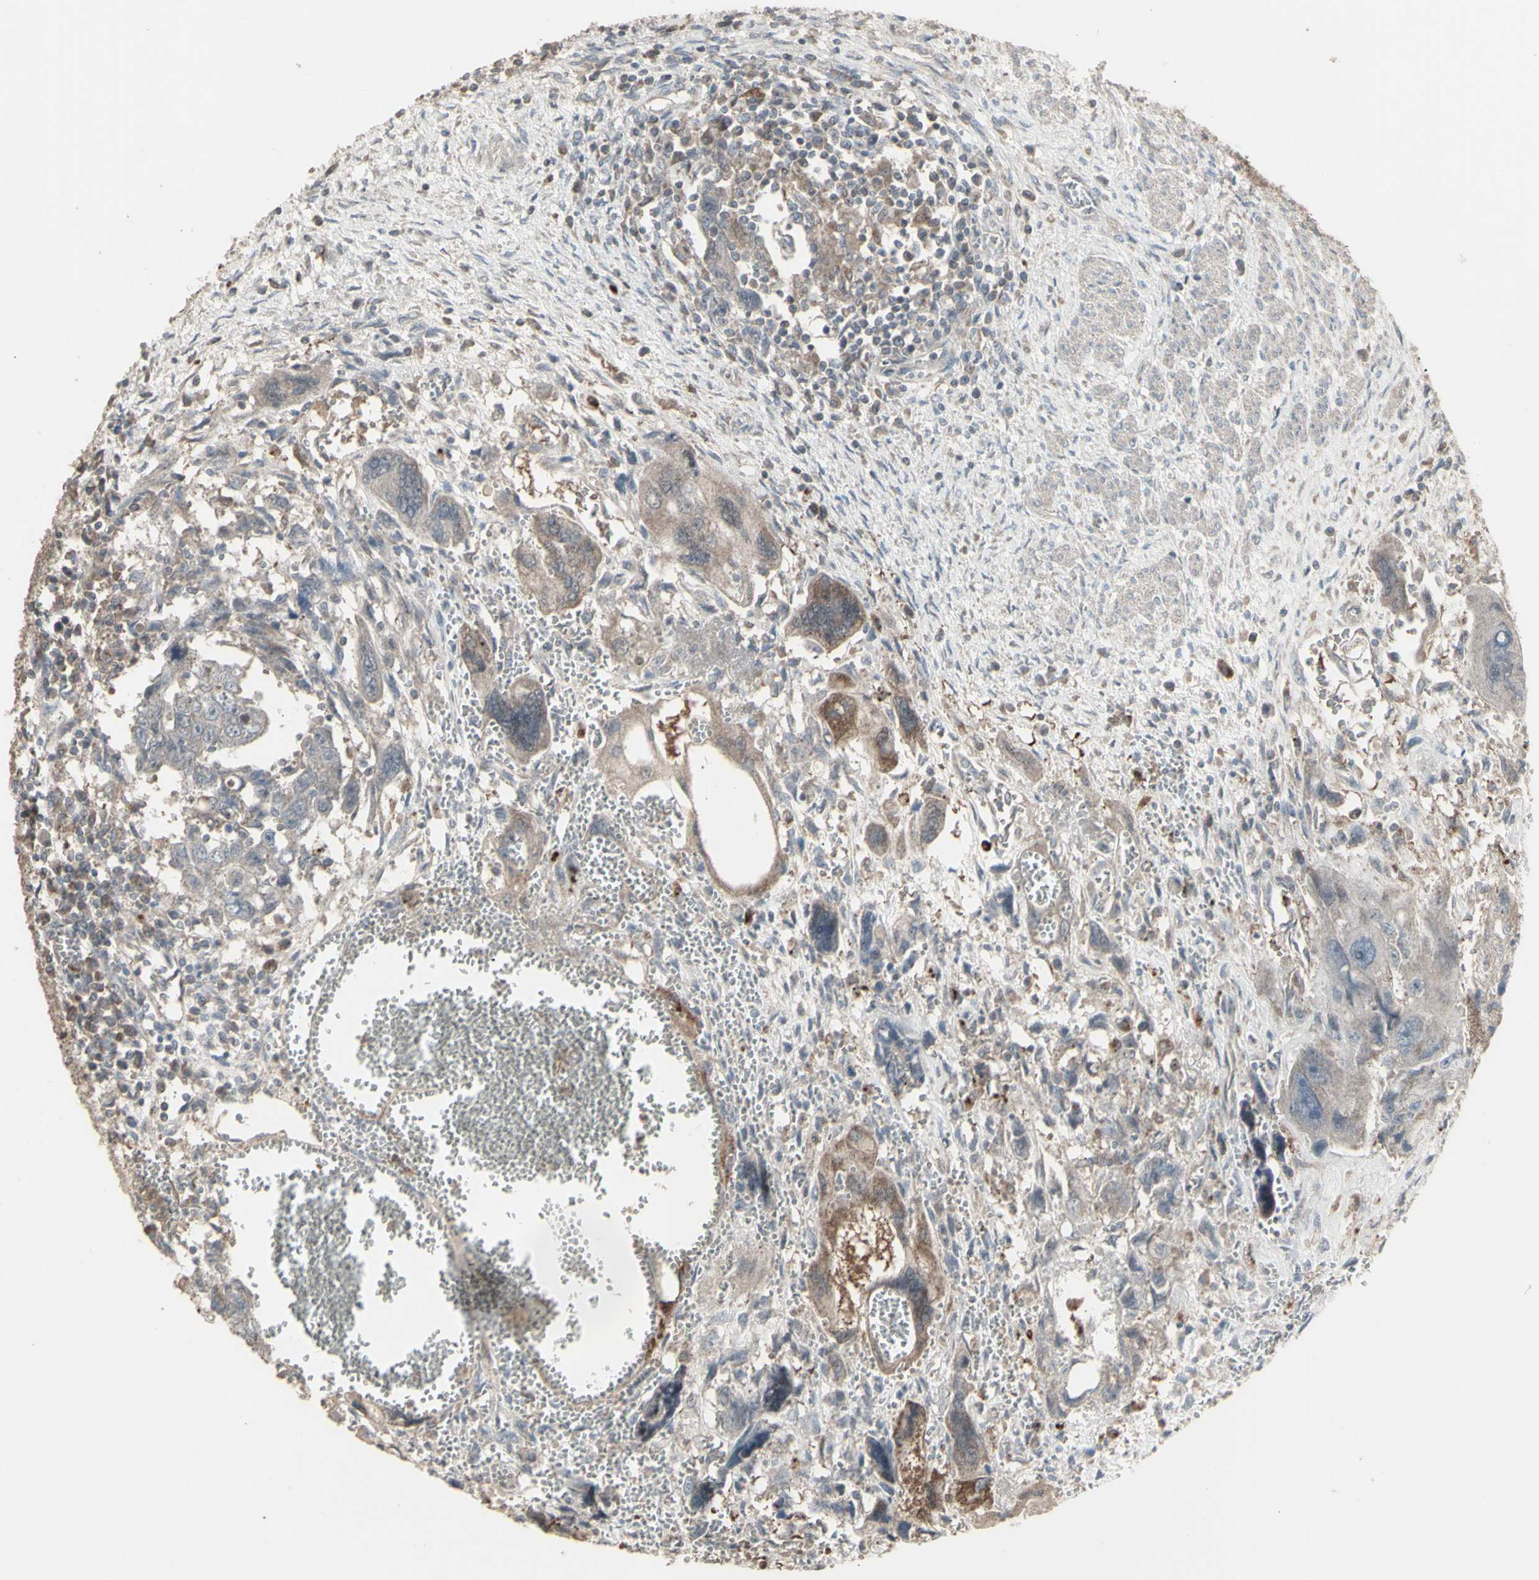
{"staining": {"intensity": "moderate", "quantity": ">75%", "location": "cytoplasmic/membranous"}, "tissue": "testis cancer", "cell_type": "Tumor cells", "image_type": "cancer", "snomed": [{"axis": "morphology", "description": "Carcinoma, Embryonal, NOS"}, {"axis": "topography", "description": "Testis"}], "caption": "Immunohistochemical staining of human testis cancer shows medium levels of moderate cytoplasmic/membranous expression in approximately >75% of tumor cells.", "gene": "RNASEL", "patient": {"sex": "male", "age": 28}}